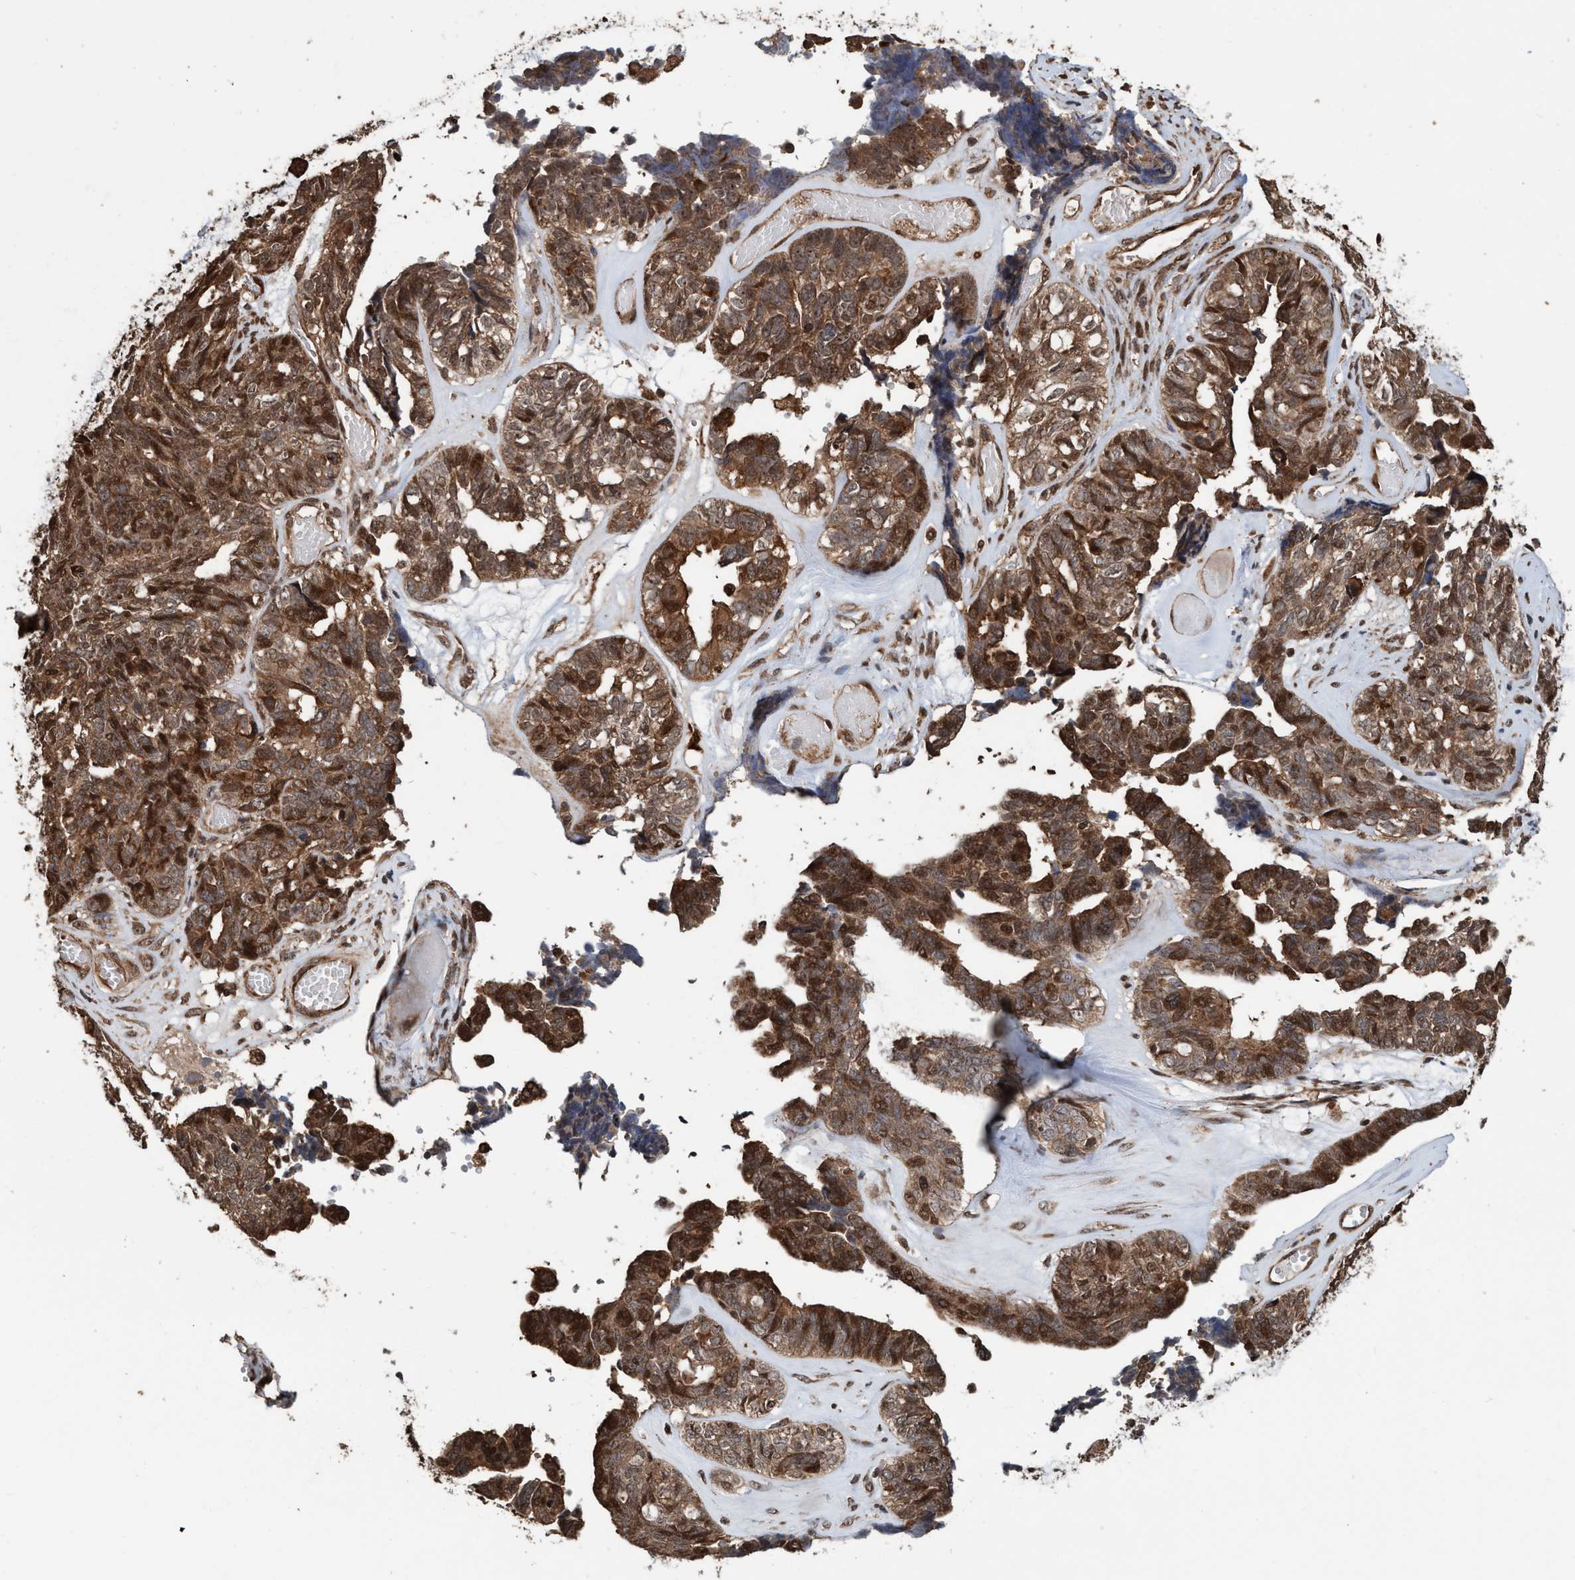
{"staining": {"intensity": "strong", "quantity": ">75%", "location": "cytoplasmic/membranous,nuclear"}, "tissue": "ovarian cancer", "cell_type": "Tumor cells", "image_type": "cancer", "snomed": [{"axis": "morphology", "description": "Cystadenocarcinoma, serous, NOS"}, {"axis": "topography", "description": "Ovary"}], "caption": "Tumor cells display high levels of strong cytoplasmic/membranous and nuclear positivity in about >75% of cells in ovarian cancer (serous cystadenocarcinoma).", "gene": "TRPC7", "patient": {"sex": "female", "age": 79}}